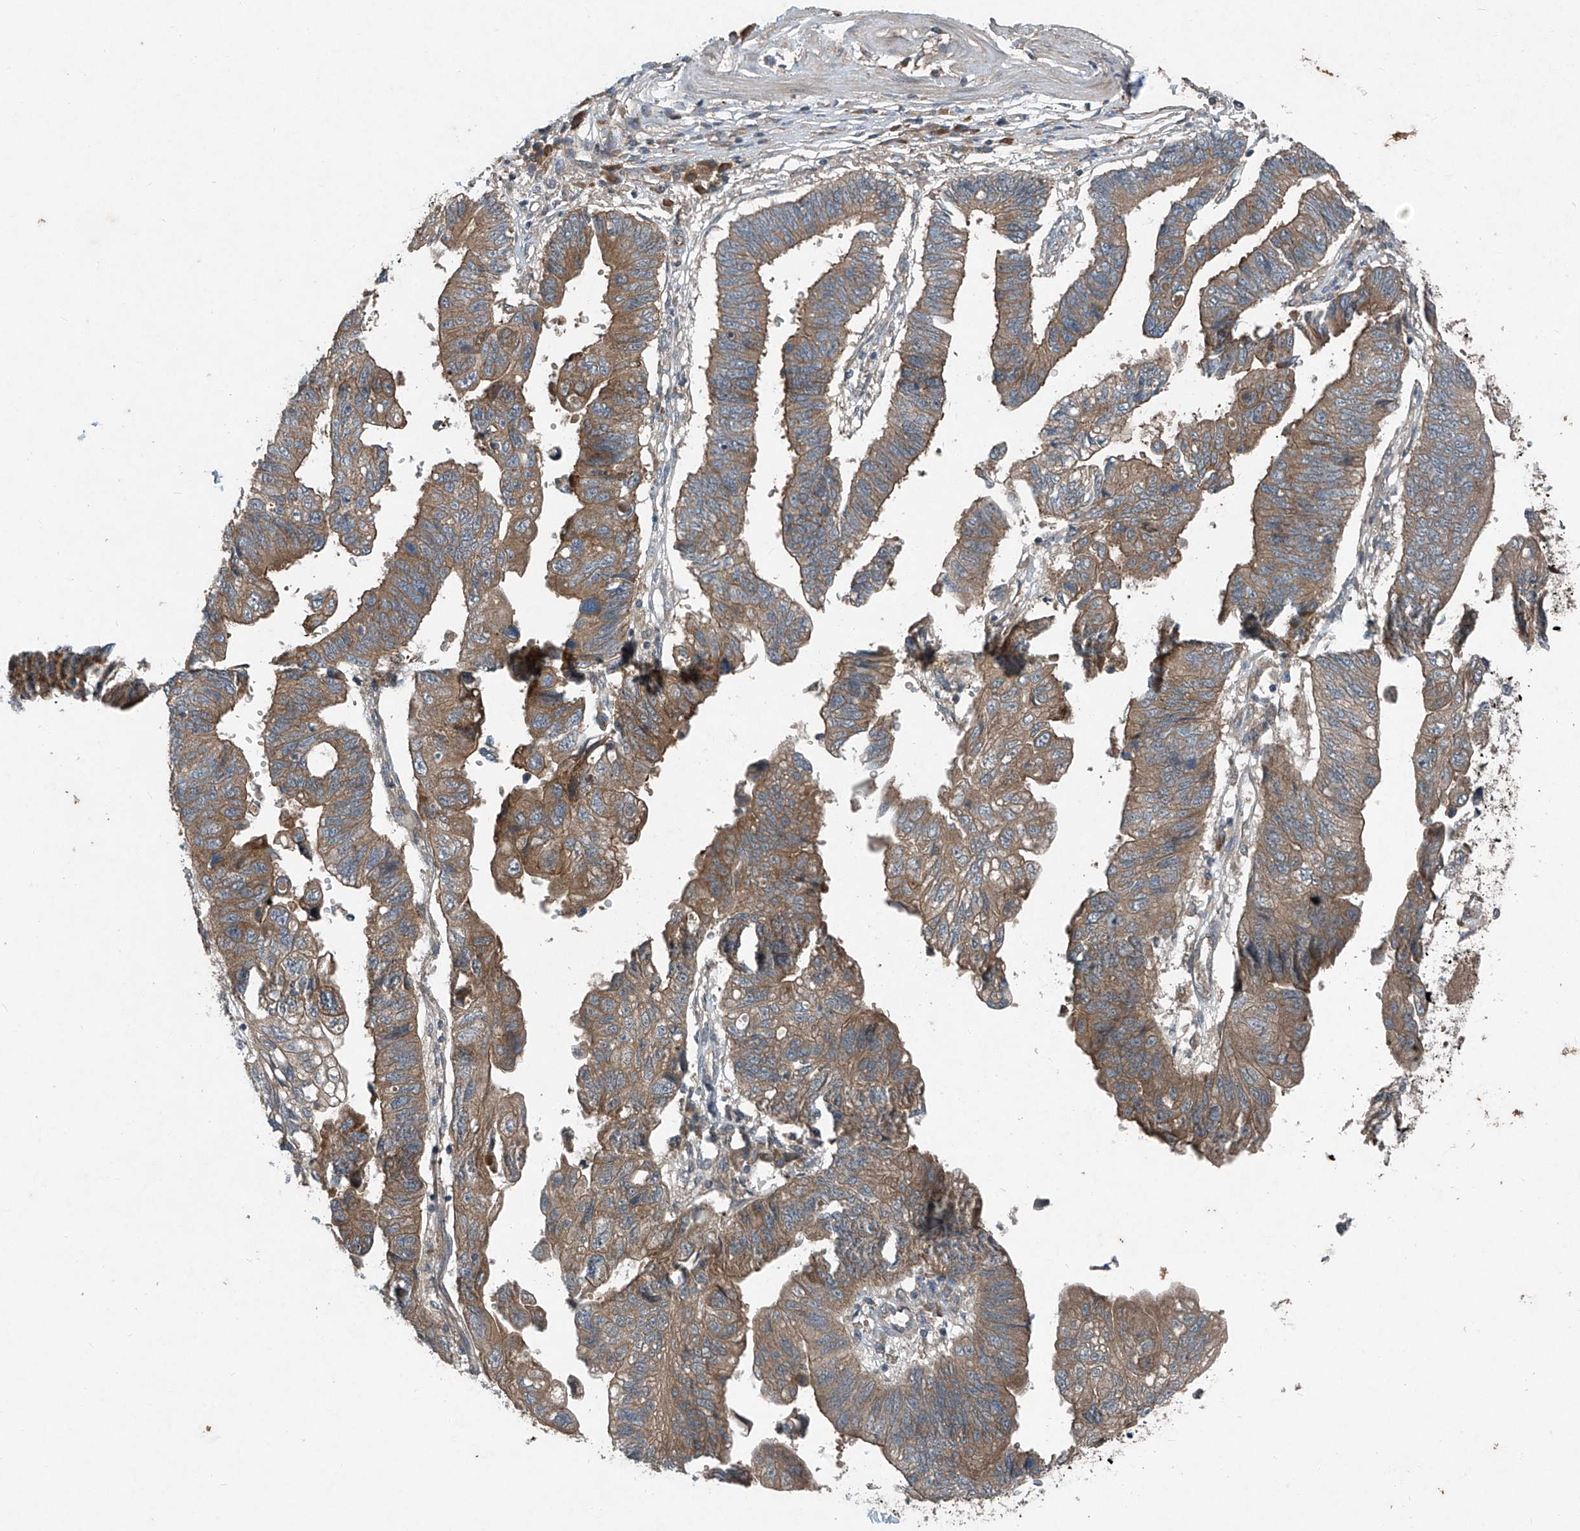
{"staining": {"intensity": "moderate", "quantity": ">75%", "location": "cytoplasmic/membranous"}, "tissue": "stomach cancer", "cell_type": "Tumor cells", "image_type": "cancer", "snomed": [{"axis": "morphology", "description": "Adenocarcinoma, NOS"}, {"axis": "topography", "description": "Stomach"}], "caption": "Stomach cancer tissue exhibits moderate cytoplasmic/membranous expression in about >75% of tumor cells, visualized by immunohistochemistry.", "gene": "FOXRED2", "patient": {"sex": "male", "age": 59}}